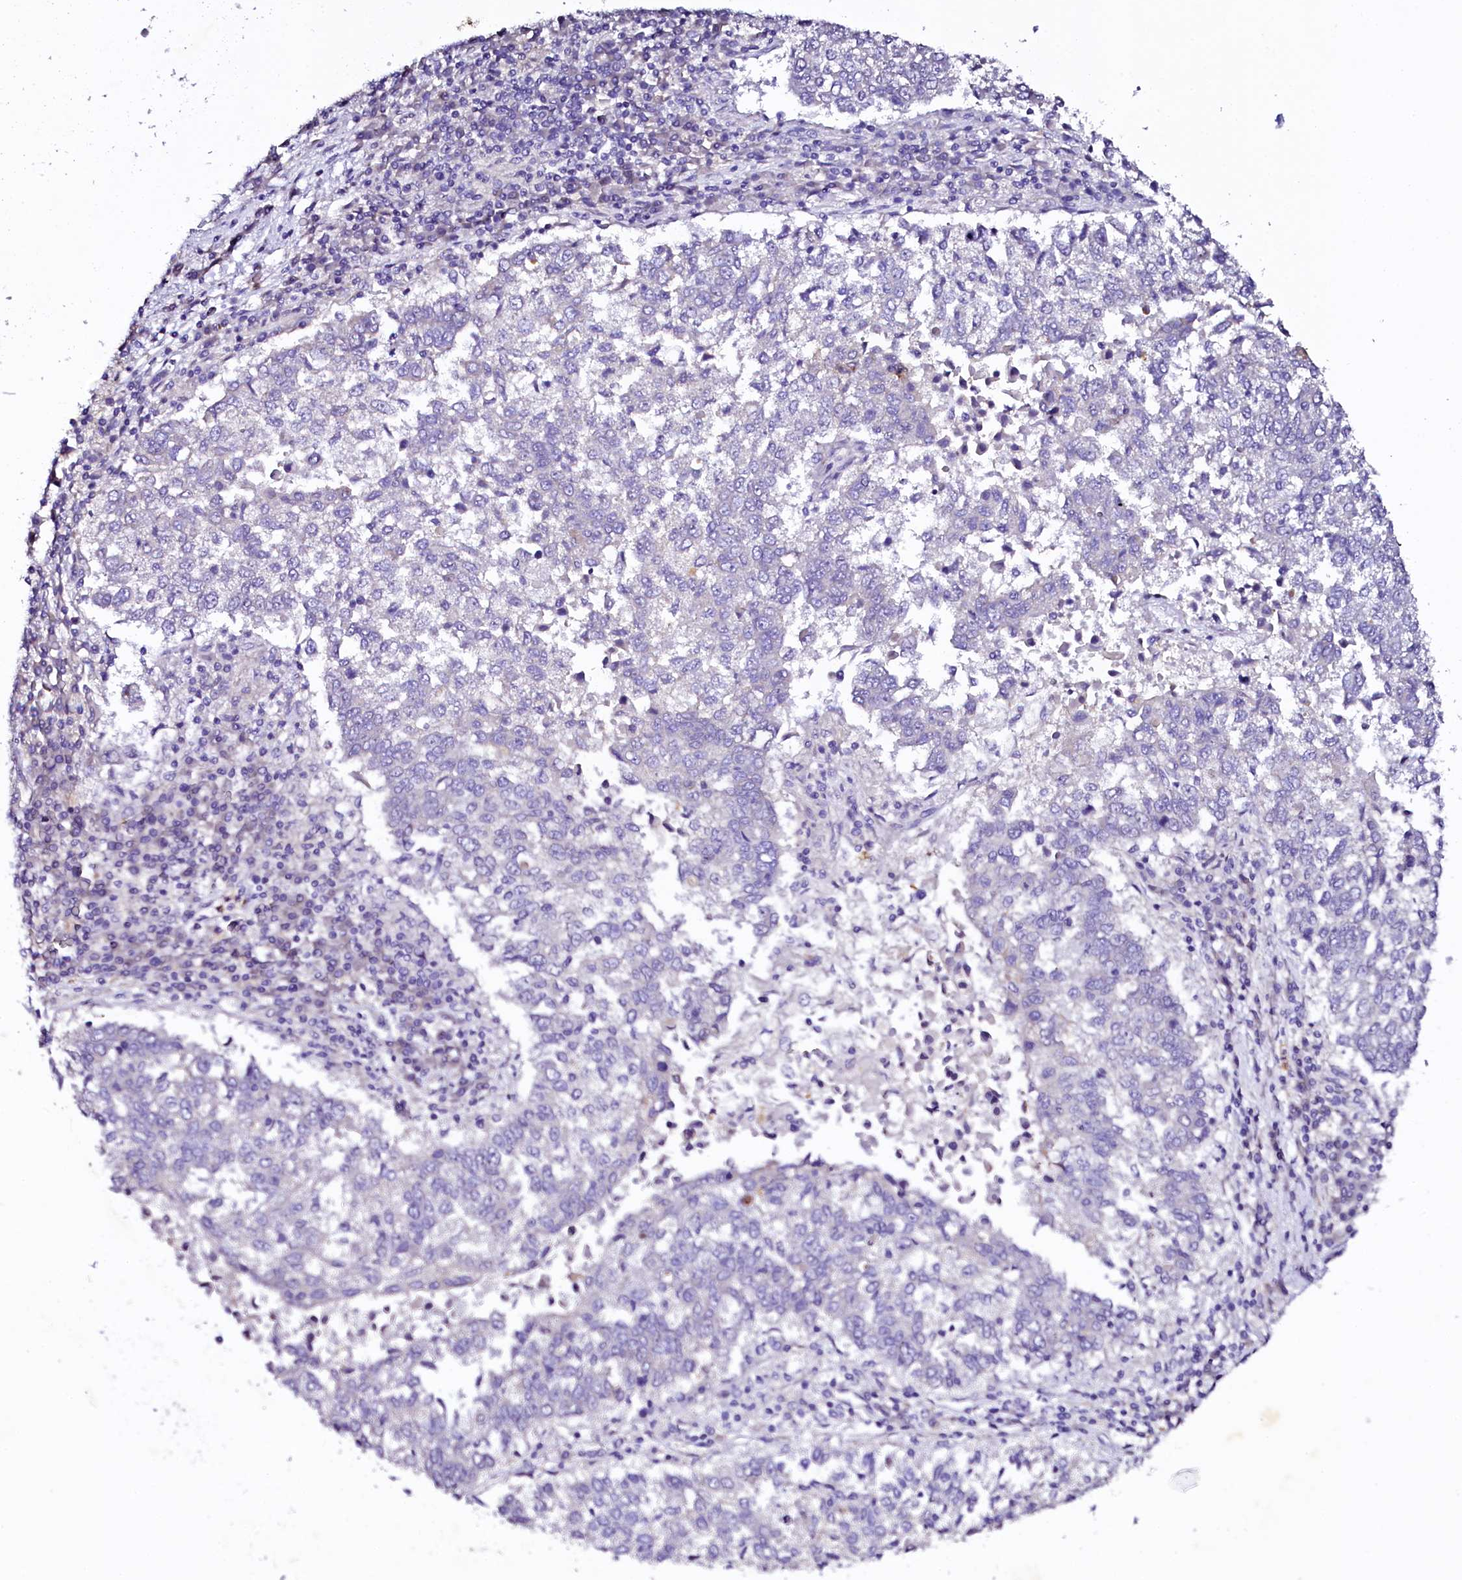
{"staining": {"intensity": "negative", "quantity": "none", "location": "none"}, "tissue": "lung cancer", "cell_type": "Tumor cells", "image_type": "cancer", "snomed": [{"axis": "morphology", "description": "Squamous cell carcinoma, NOS"}, {"axis": "topography", "description": "Lung"}], "caption": "Immunohistochemical staining of human lung squamous cell carcinoma reveals no significant expression in tumor cells.", "gene": "NAA16", "patient": {"sex": "male", "age": 73}}